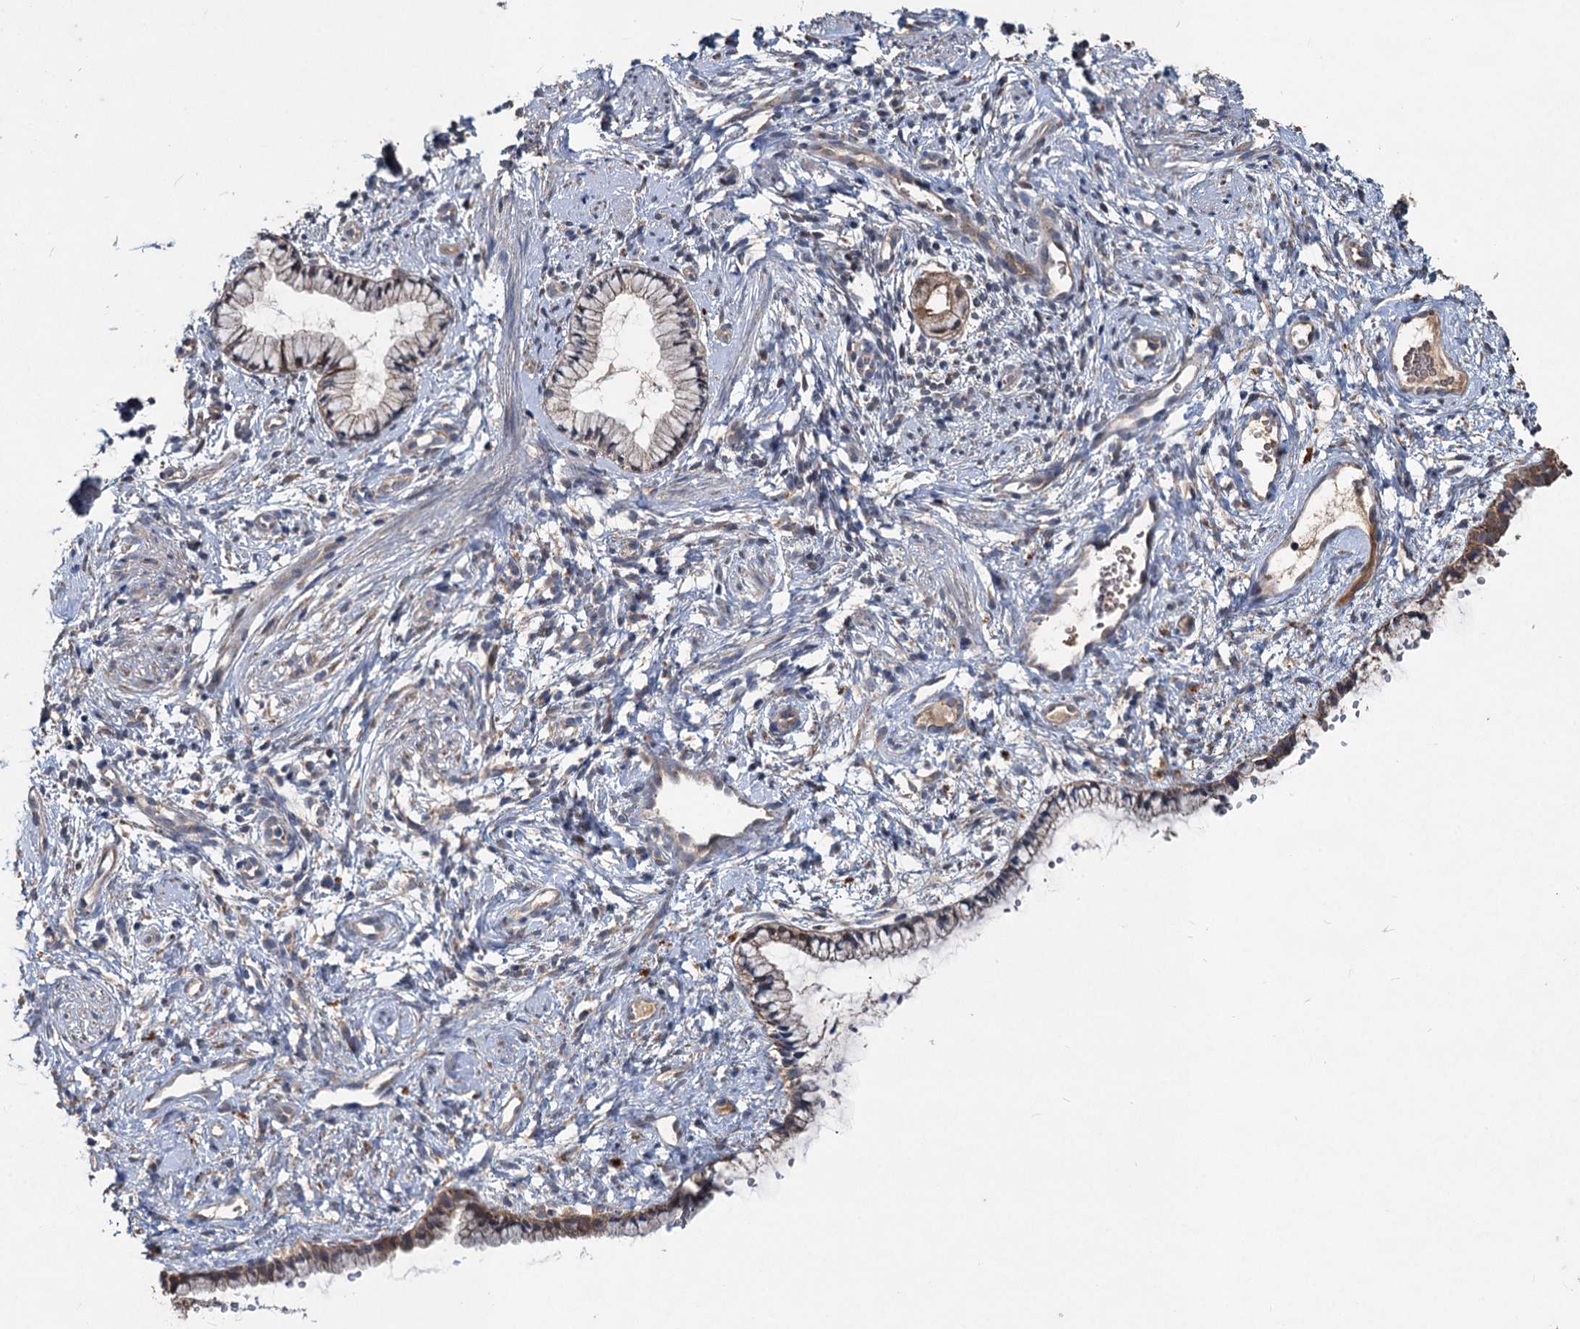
{"staining": {"intensity": "moderate", "quantity": ">75%", "location": "cytoplasmic/membranous"}, "tissue": "cervix", "cell_type": "Glandular cells", "image_type": "normal", "snomed": [{"axis": "morphology", "description": "Normal tissue, NOS"}, {"axis": "topography", "description": "Cervix"}], "caption": "This is a micrograph of immunohistochemistry staining of unremarkable cervix, which shows moderate expression in the cytoplasmic/membranous of glandular cells.", "gene": "OTUB1", "patient": {"sex": "female", "age": 57}}